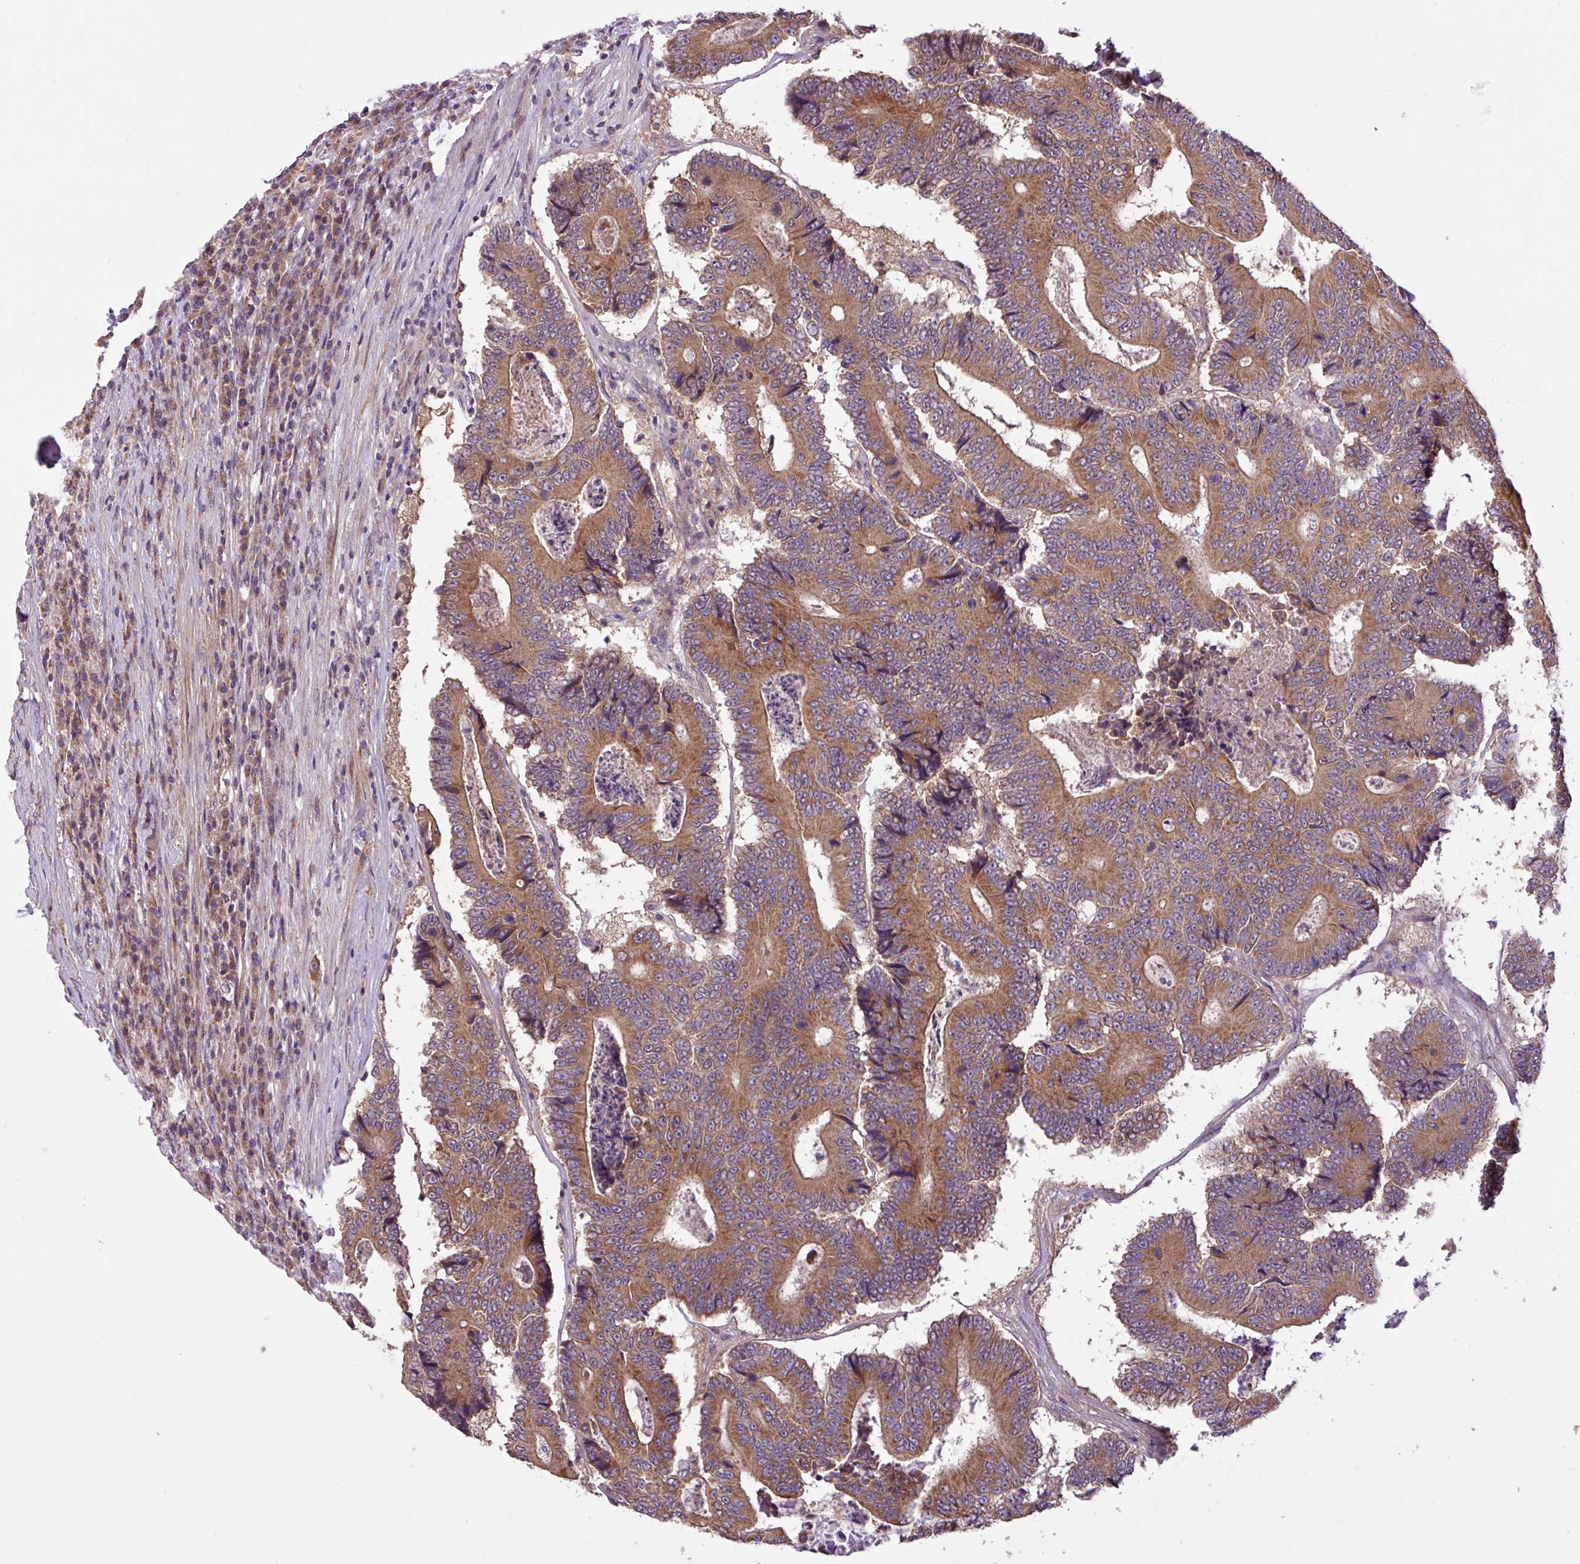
{"staining": {"intensity": "moderate", "quantity": ">75%", "location": "cytoplasmic/membranous"}, "tissue": "colorectal cancer", "cell_type": "Tumor cells", "image_type": "cancer", "snomed": [{"axis": "morphology", "description": "Adenocarcinoma, NOS"}, {"axis": "topography", "description": "Colon"}], "caption": "Protein expression by IHC shows moderate cytoplasmic/membranous expression in about >75% of tumor cells in colorectal cancer (adenocarcinoma).", "gene": "TIMM10B", "patient": {"sex": "male", "age": 83}}